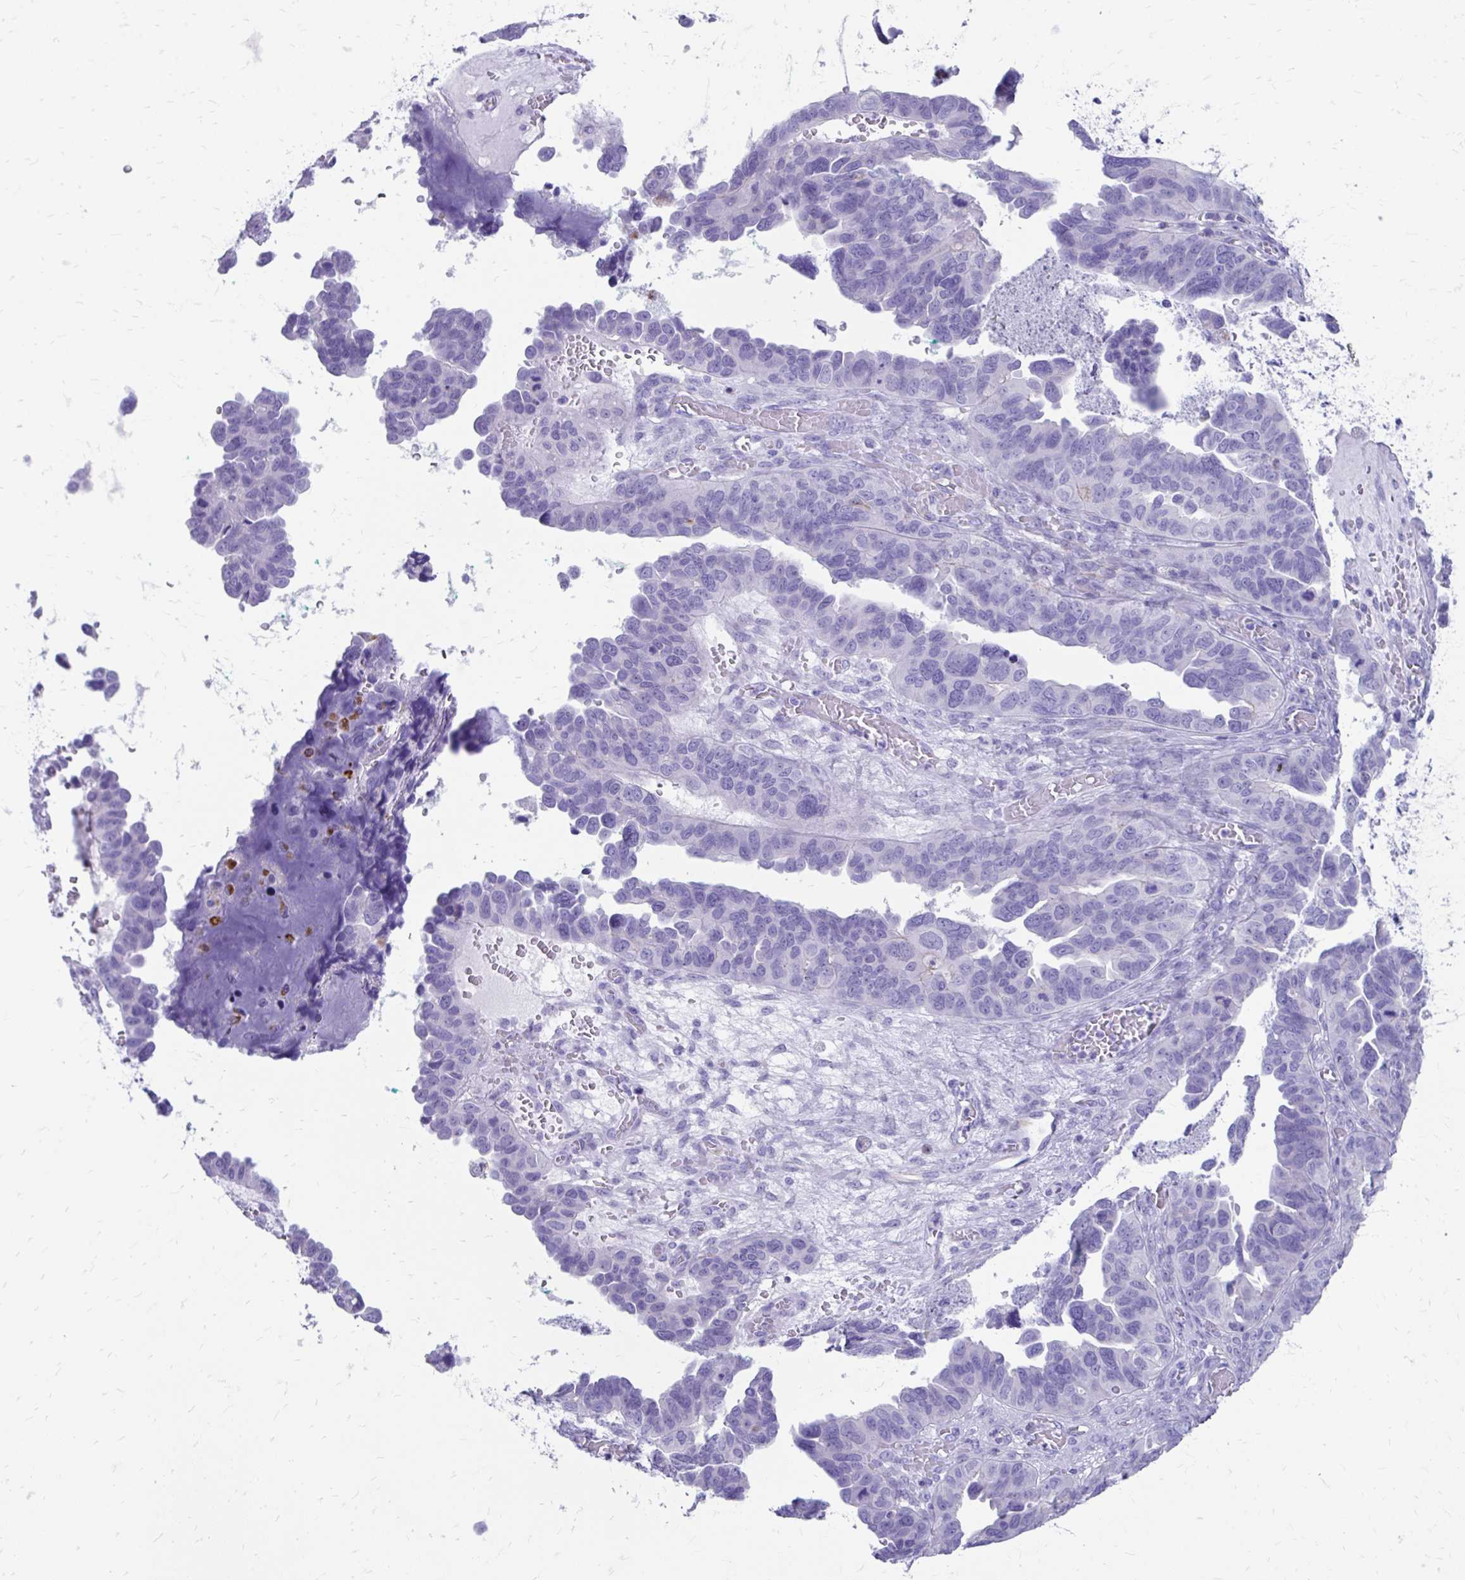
{"staining": {"intensity": "negative", "quantity": "none", "location": "none"}, "tissue": "ovarian cancer", "cell_type": "Tumor cells", "image_type": "cancer", "snomed": [{"axis": "morphology", "description": "Cystadenocarcinoma, serous, NOS"}, {"axis": "topography", "description": "Ovary"}], "caption": "The immunohistochemistry (IHC) image has no significant positivity in tumor cells of ovarian cancer (serous cystadenocarcinoma) tissue. (DAB (3,3'-diaminobenzidine) IHC, high magnification).", "gene": "ZNF699", "patient": {"sex": "female", "age": 64}}